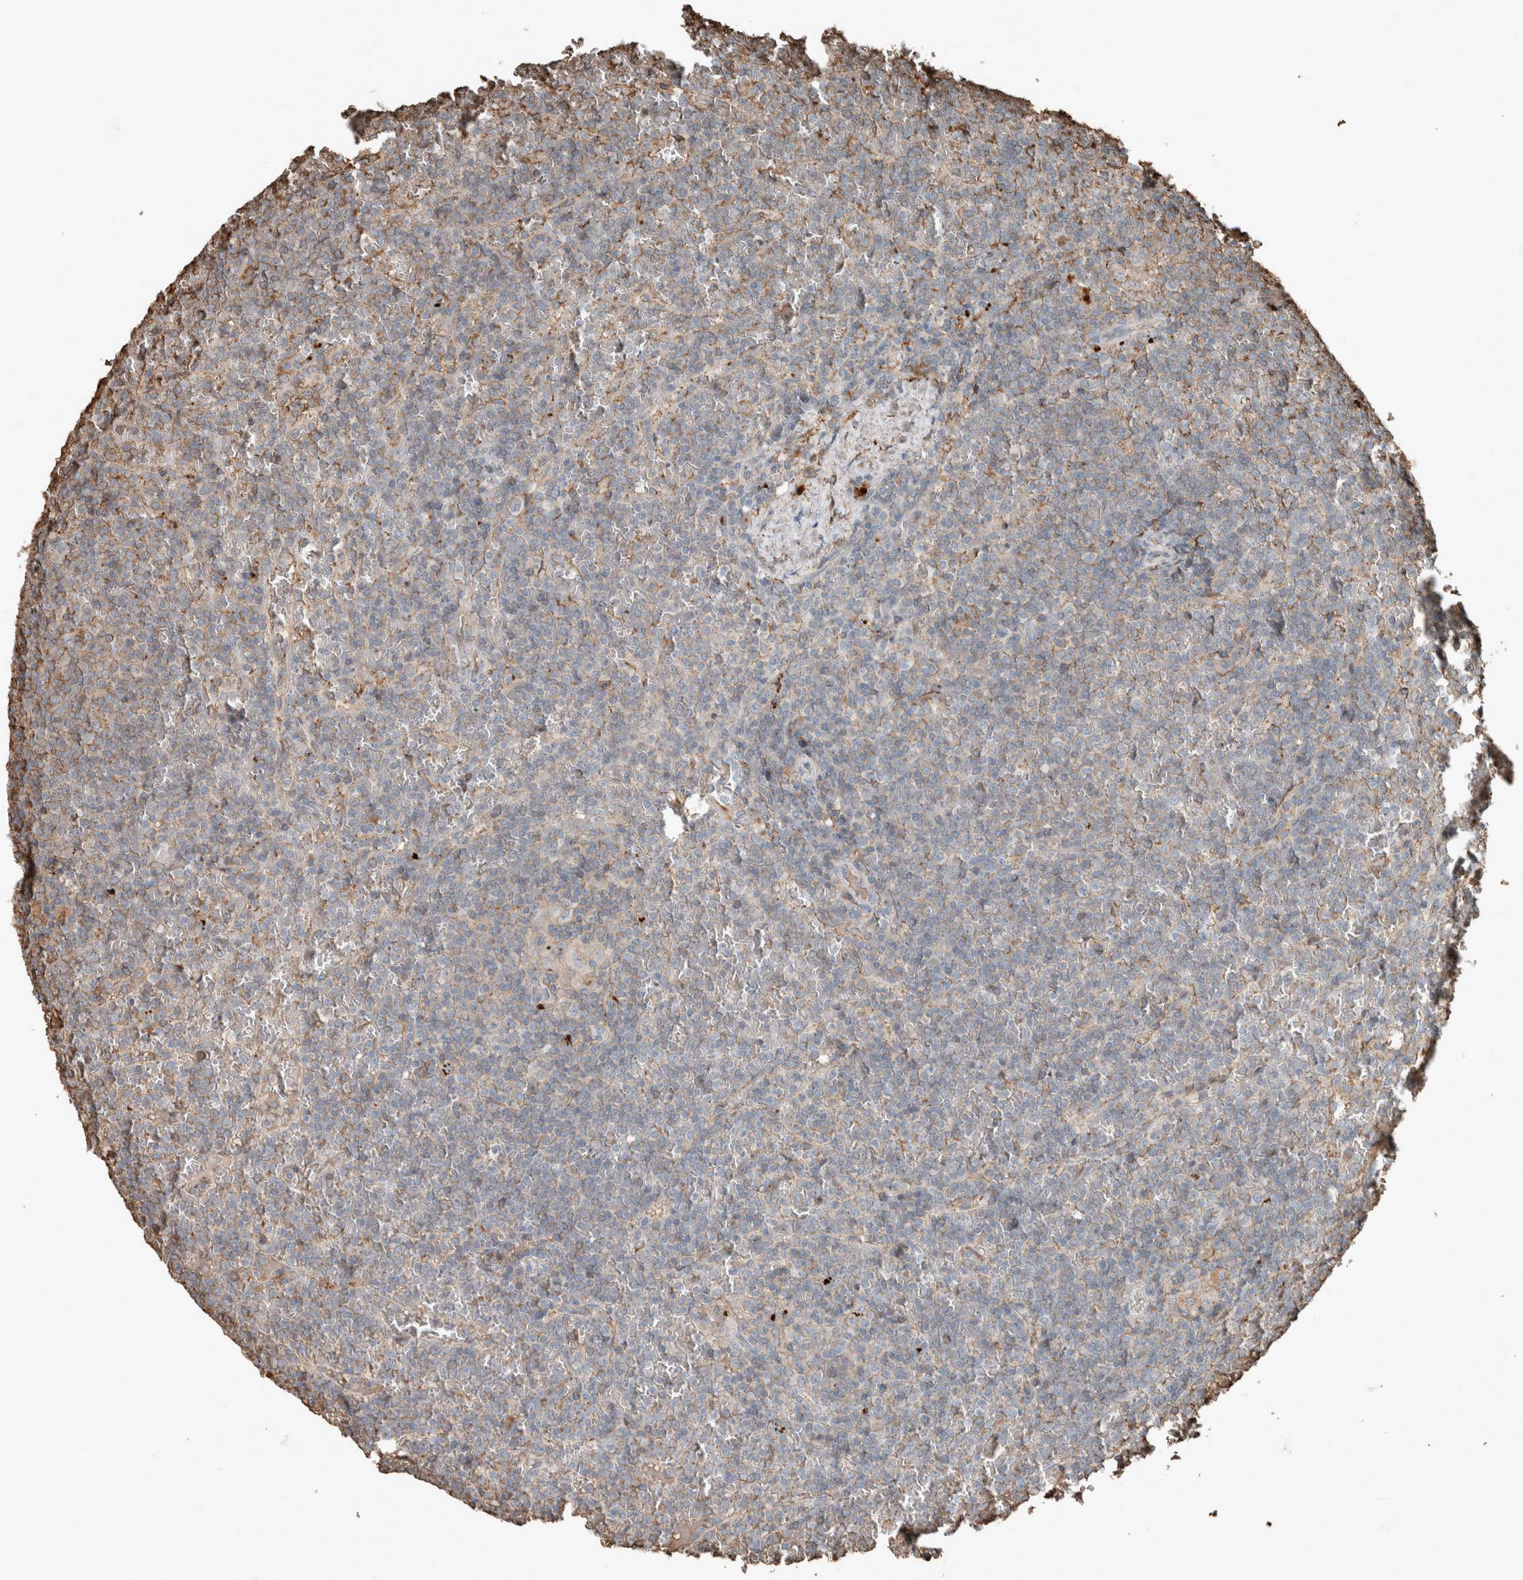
{"staining": {"intensity": "weak", "quantity": "<25%", "location": "cytoplasmic/membranous"}, "tissue": "lymphoma", "cell_type": "Tumor cells", "image_type": "cancer", "snomed": [{"axis": "morphology", "description": "Malignant lymphoma, non-Hodgkin's type, Low grade"}, {"axis": "topography", "description": "Spleen"}], "caption": "Image shows no protein positivity in tumor cells of low-grade malignant lymphoma, non-Hodgkin's type tissue. (Stains: DAB immunohistochemistry with hematoxylin counter stain, Microscopy: brightfield microscopy at high magnification).", "gene": "USP34", "patient": {"sex": "female", "age": 19}}